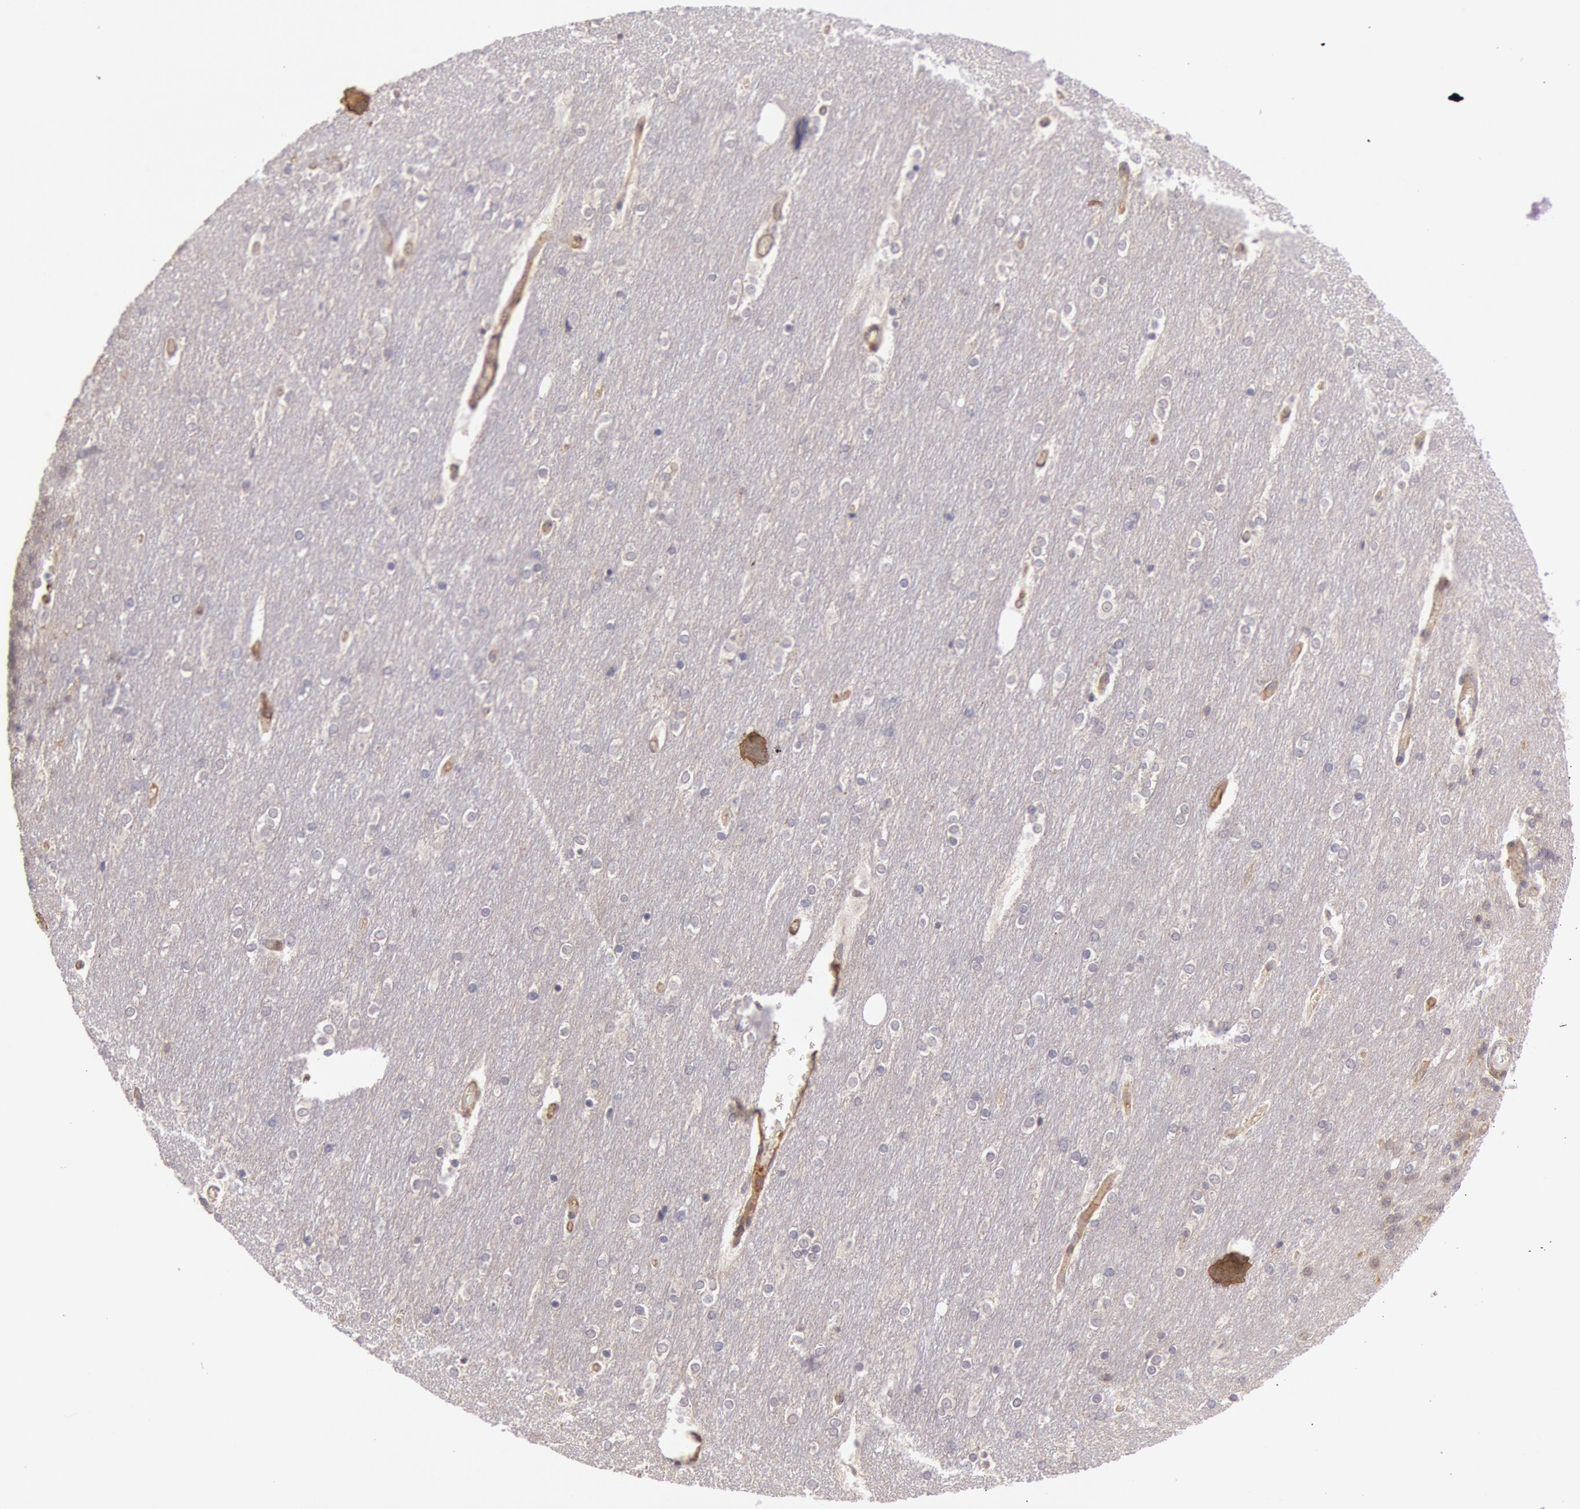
{"staining": {"intensity": "moderate", "quantity": ">75%", "location": "cytoplasmic/membranous"}, "tissue": "cerebellum", "cell_type": "Cells in granular layer", "image_type": "normal", "snomed": [{"axis": "morphology", "description": "Normal tissue, NOS"}, {"axis": "topography", "description": "Cerebellum"}], "caption": "Immunohistochemical staining of unremarkable cerebellum demonstrates >75% levels of moderate cytoplasmic/membranous protein positivity in about >75% of cells in granular layer.", "gene": "TRIB2", "patient": {"sex": "female", "age": 54}}